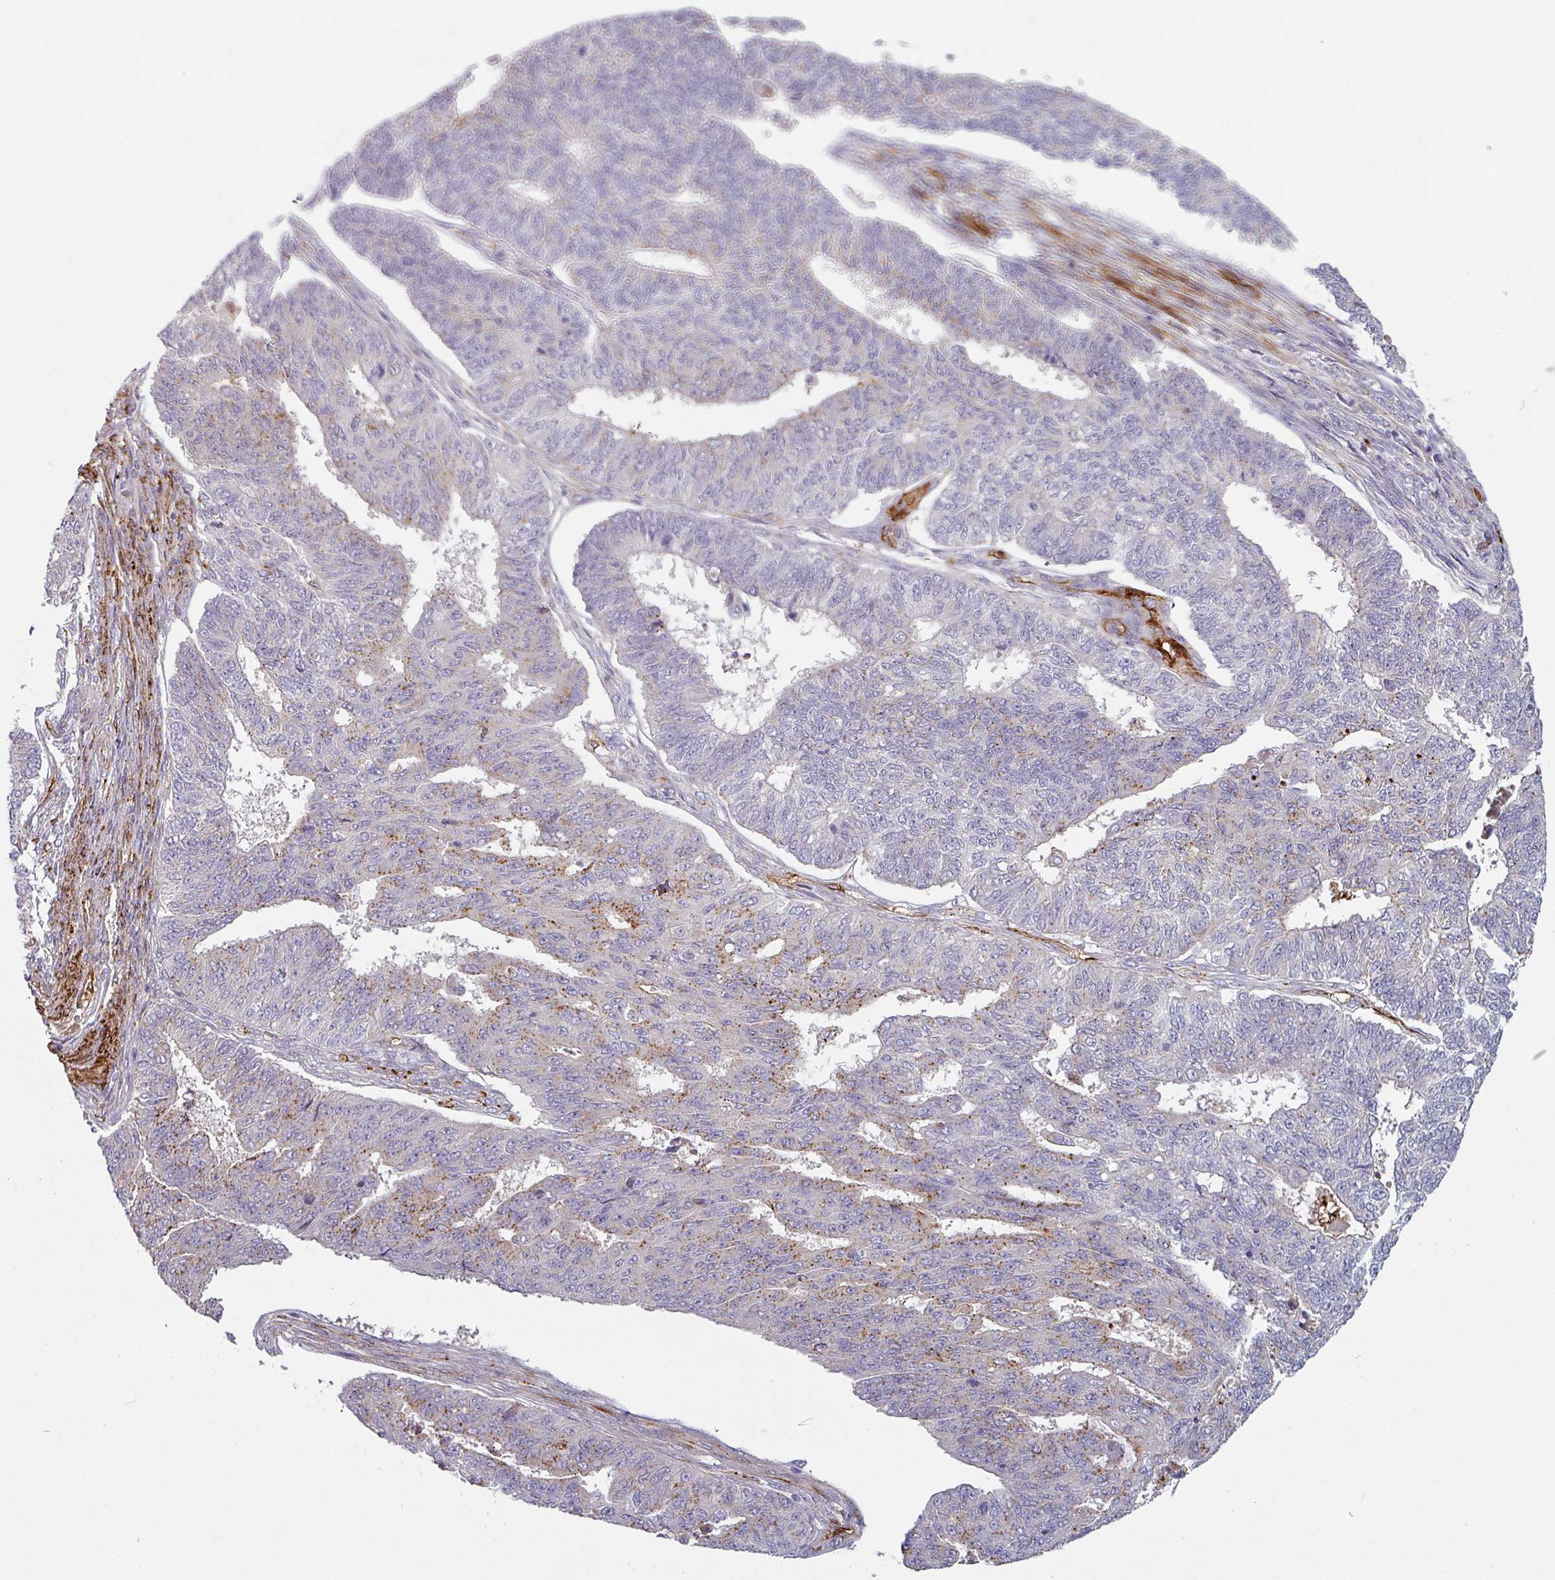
{"staining": {"intensity": "moderate", "quantity": "<25%", "location": "cytoplasmic/membranous"}, "tissue": "endometrial cancer", "cell_type": "Tumor cells", "image_type": "cancer", "snomed": [{"axis": "morphology", "description": "Adenocarcinoma, NOS"}, {"axis": "topography", "description": "Endometrium"}], "caption": "Approximately <25% of tumor cells in human endometrial cancer (adenocarcinoma) reveal moderate cytoplasmic/membranous protein staining as visualized by brown immunohistochemical staining.", "gene": "PRODH2", "patient": {"sex": "female", "age": 32}}